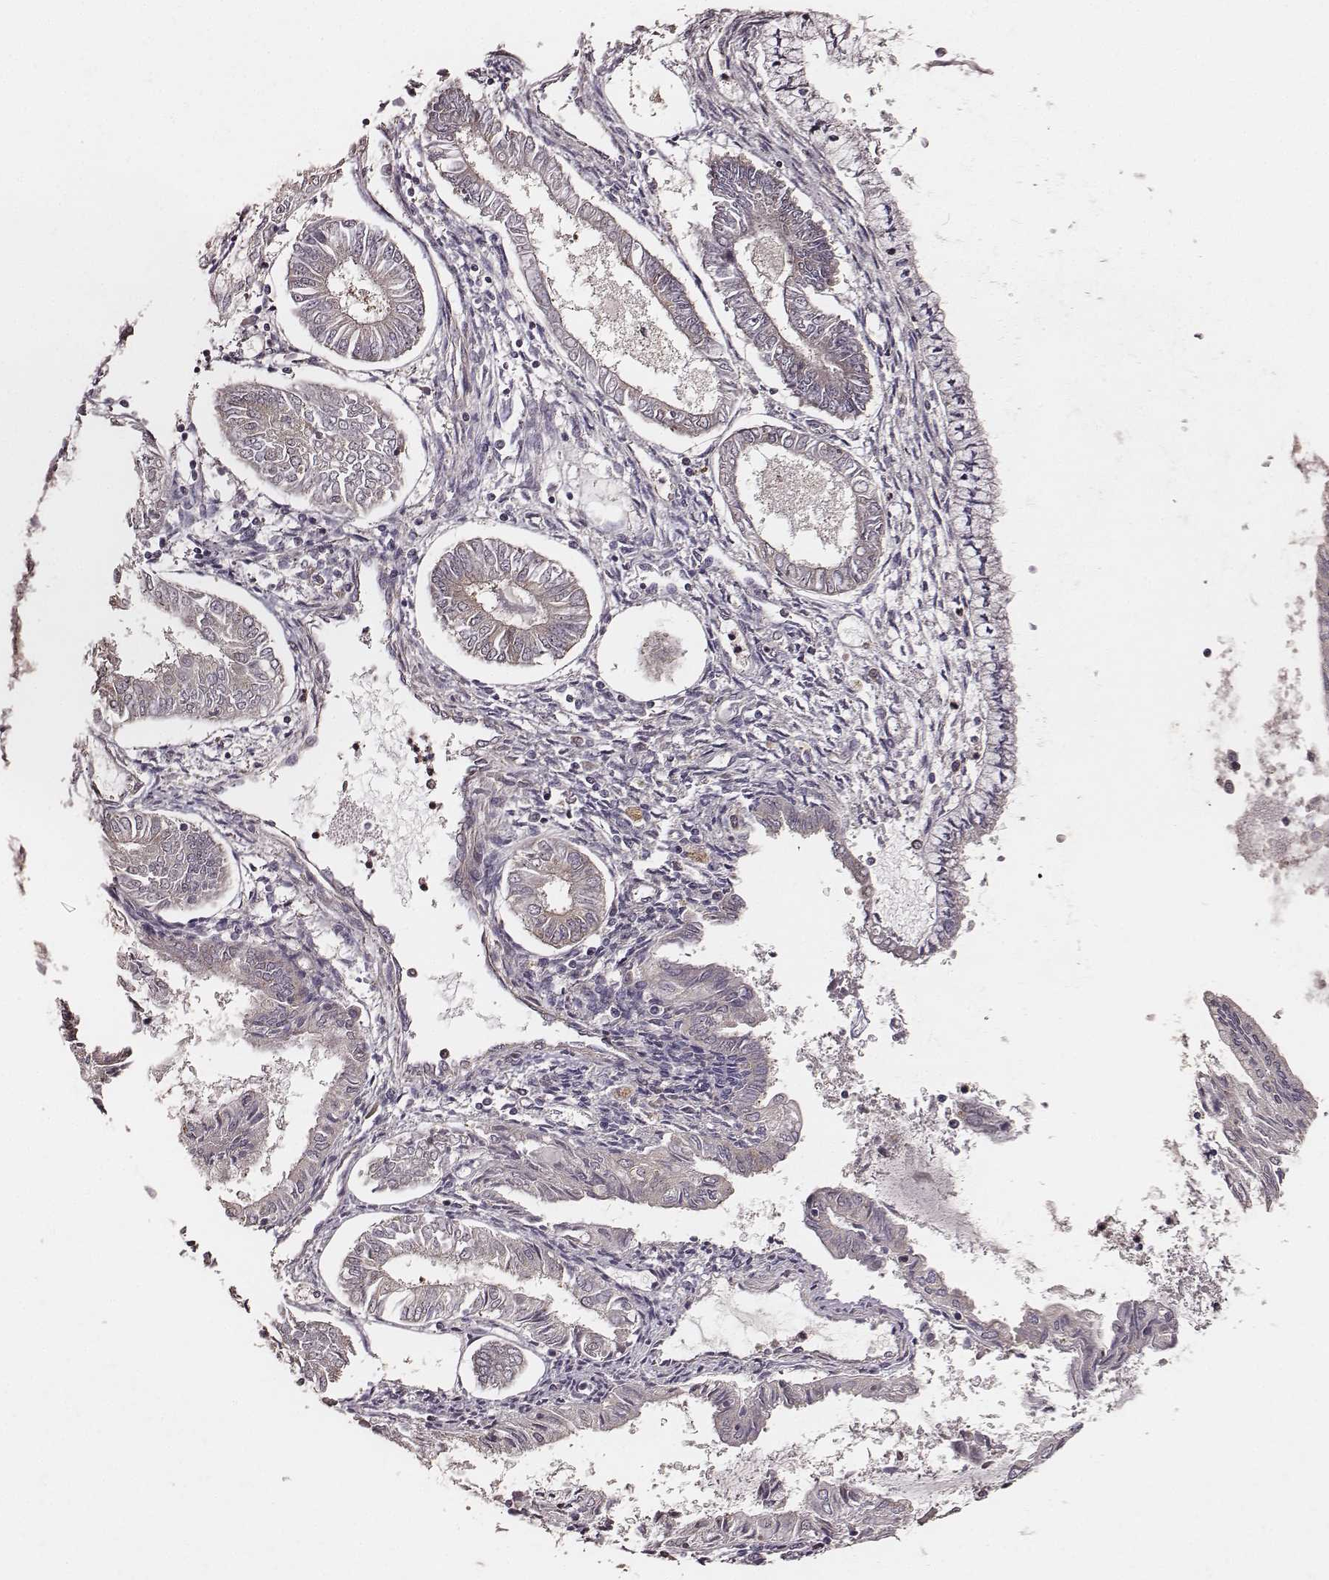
{"staining": {"intensity": "negative", "quantity": "none", "location": "none"}, "tissue": "endometrial cancer", "cell_type": "Tumor cells", "image_type": "cancer", "snomed": [{"axis": "morphology", "description": "Adenocarcinoma, NOS"}, {"axis": "topography", "description": "Endometrium"}], "caption": "High power microscopy micrograph of an immunohistochemistry image of adenocarcinoma (endometrial), revealing no significant staining in tumor cells. (DAB (3,3'-diaminobenzidine) immunohistochemistry visualized using brightfield microscopy, high magnification).", "gene": "VPS26A", "patient": {"sex": "female", "age": 68}}